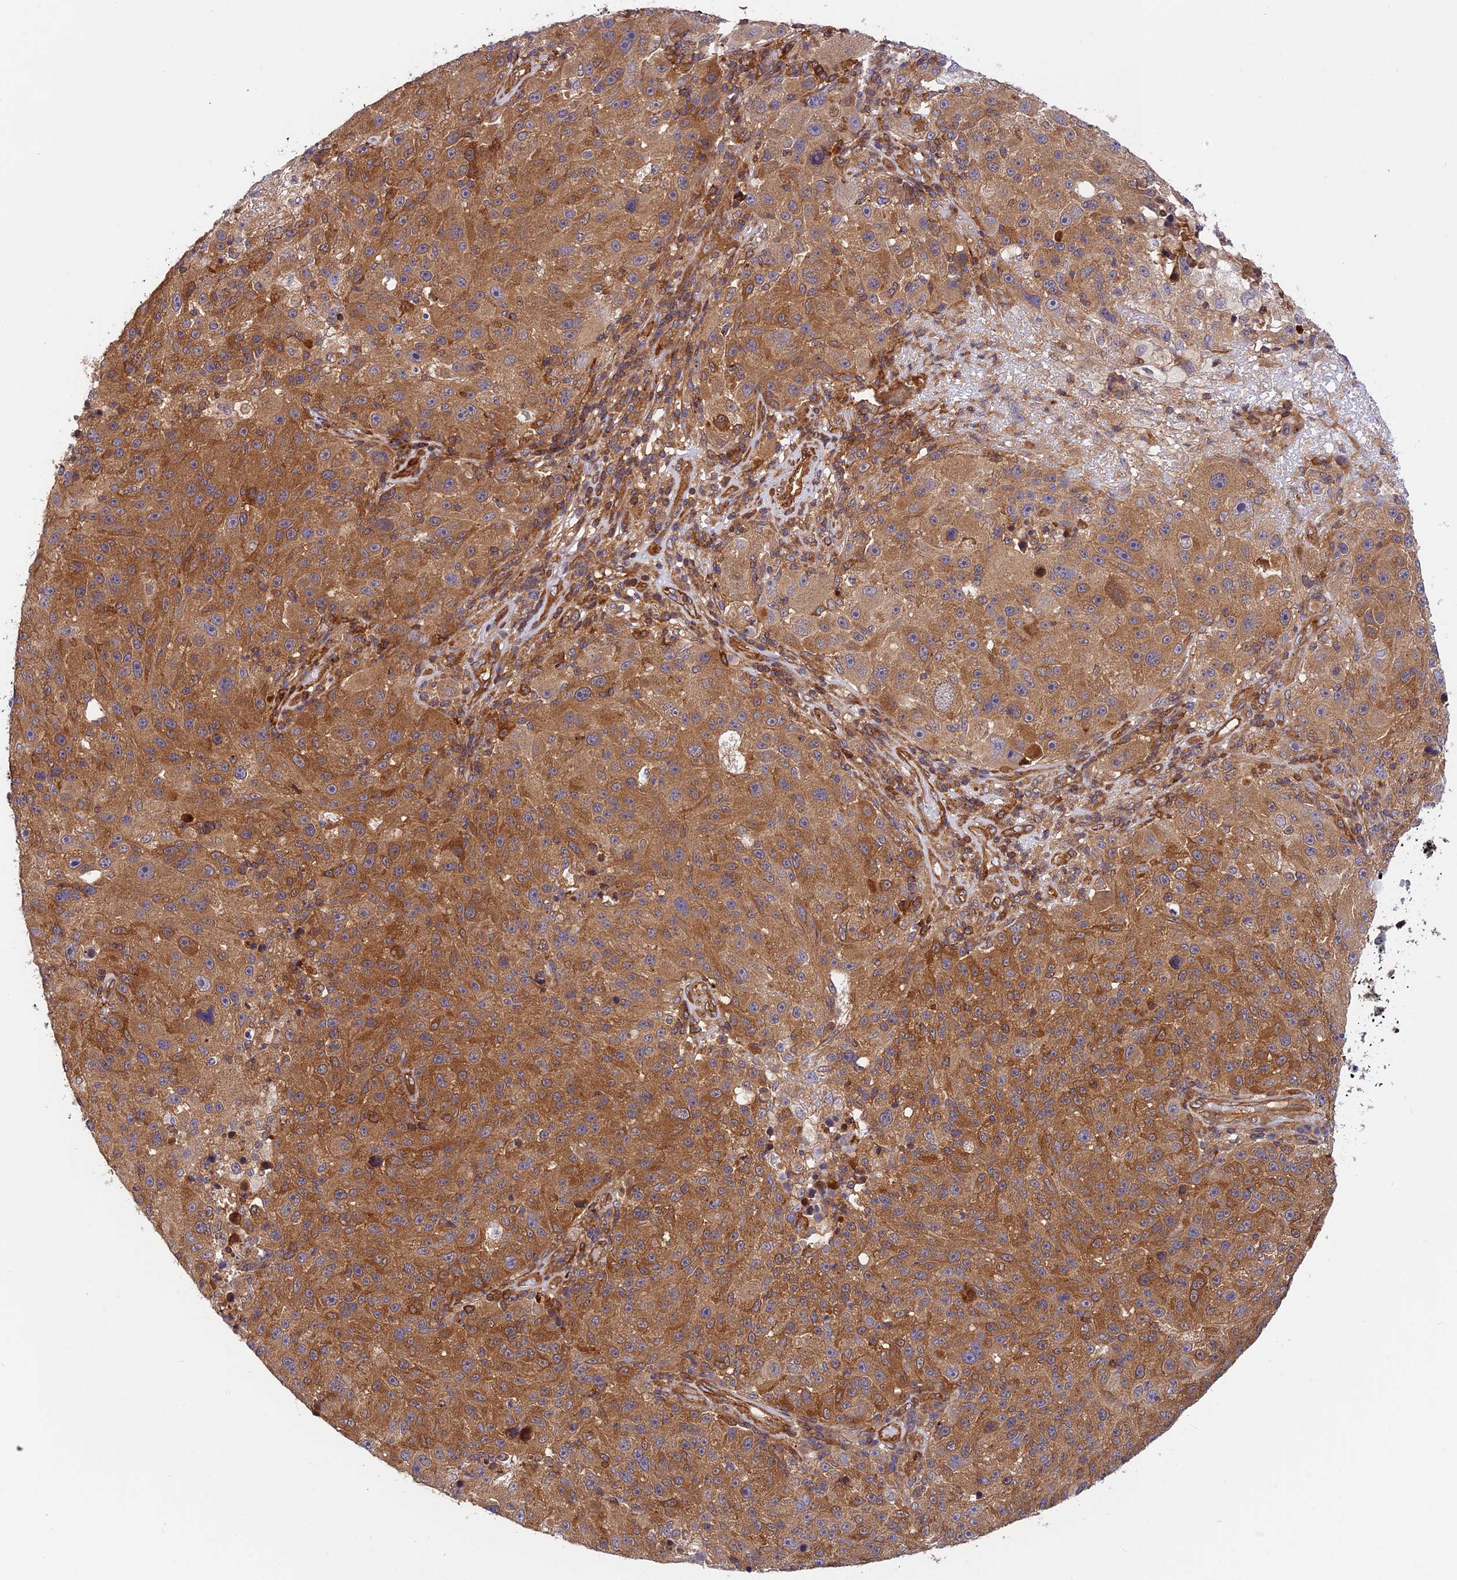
{"staining": {"intensity": "moderate", "quantity": ">75%", "location": "cytoplasmic/membranous"}, "tissue": "melanoma", "cell_type": "Tumor cells", "image_type": "cancer", "snomed": [{"axis": "morphology", "description": "Malignant melanoma, NOS"}, {"axis": "topography", "description": "Skin"}], "caption": "Protein positivity by immunohistochemistry (IHC) displays moderate cytoplasmic/membranous staining in about >75% of tumor cells in malignant melanoma.", "gene": "EVI5L", "patient": {"sex": "male", "age": 53}}